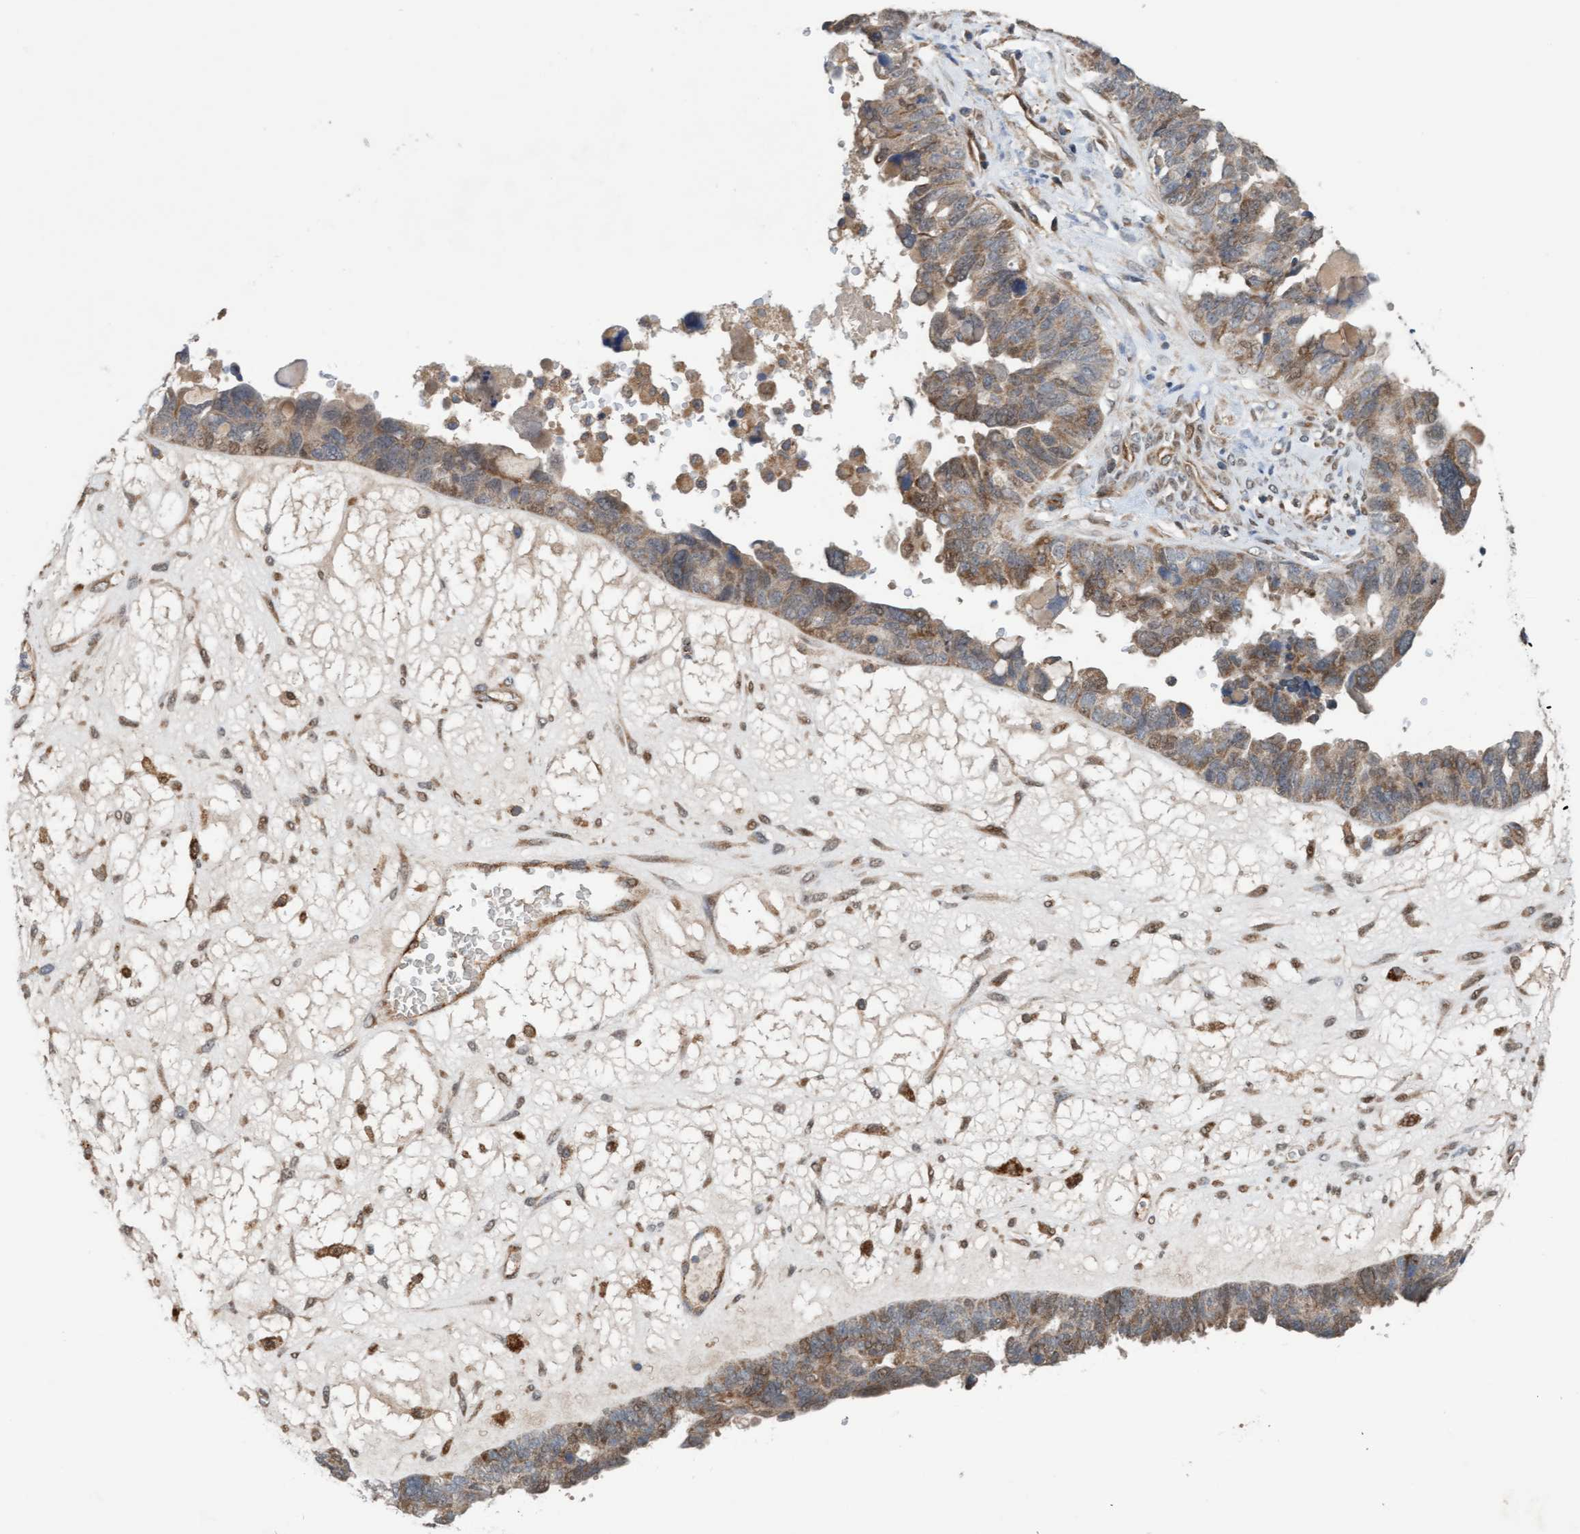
{"staining": {"intensity": "moderate", "quantity": ">75%", "location": "cytoplasmic/membranous"}, "tissue": "ovarian cancer", "cell_type": "Tumor cells", "image_type": "cancer", "snomed": [{"axis": "morphology", "description": "Cystadenocarcinoma, serous, NOS"}, {"axis": "topography", "description": "Ovary"}], "caption": "Tumor cells demonstrate medium levels of moderate cytoplasmic/membranous staining in approximately >75% of cells in human ovarian serous cystadenocarcinoma.", "gene": "ZNF566", "patient": {"sex": "female", "age": 79}}